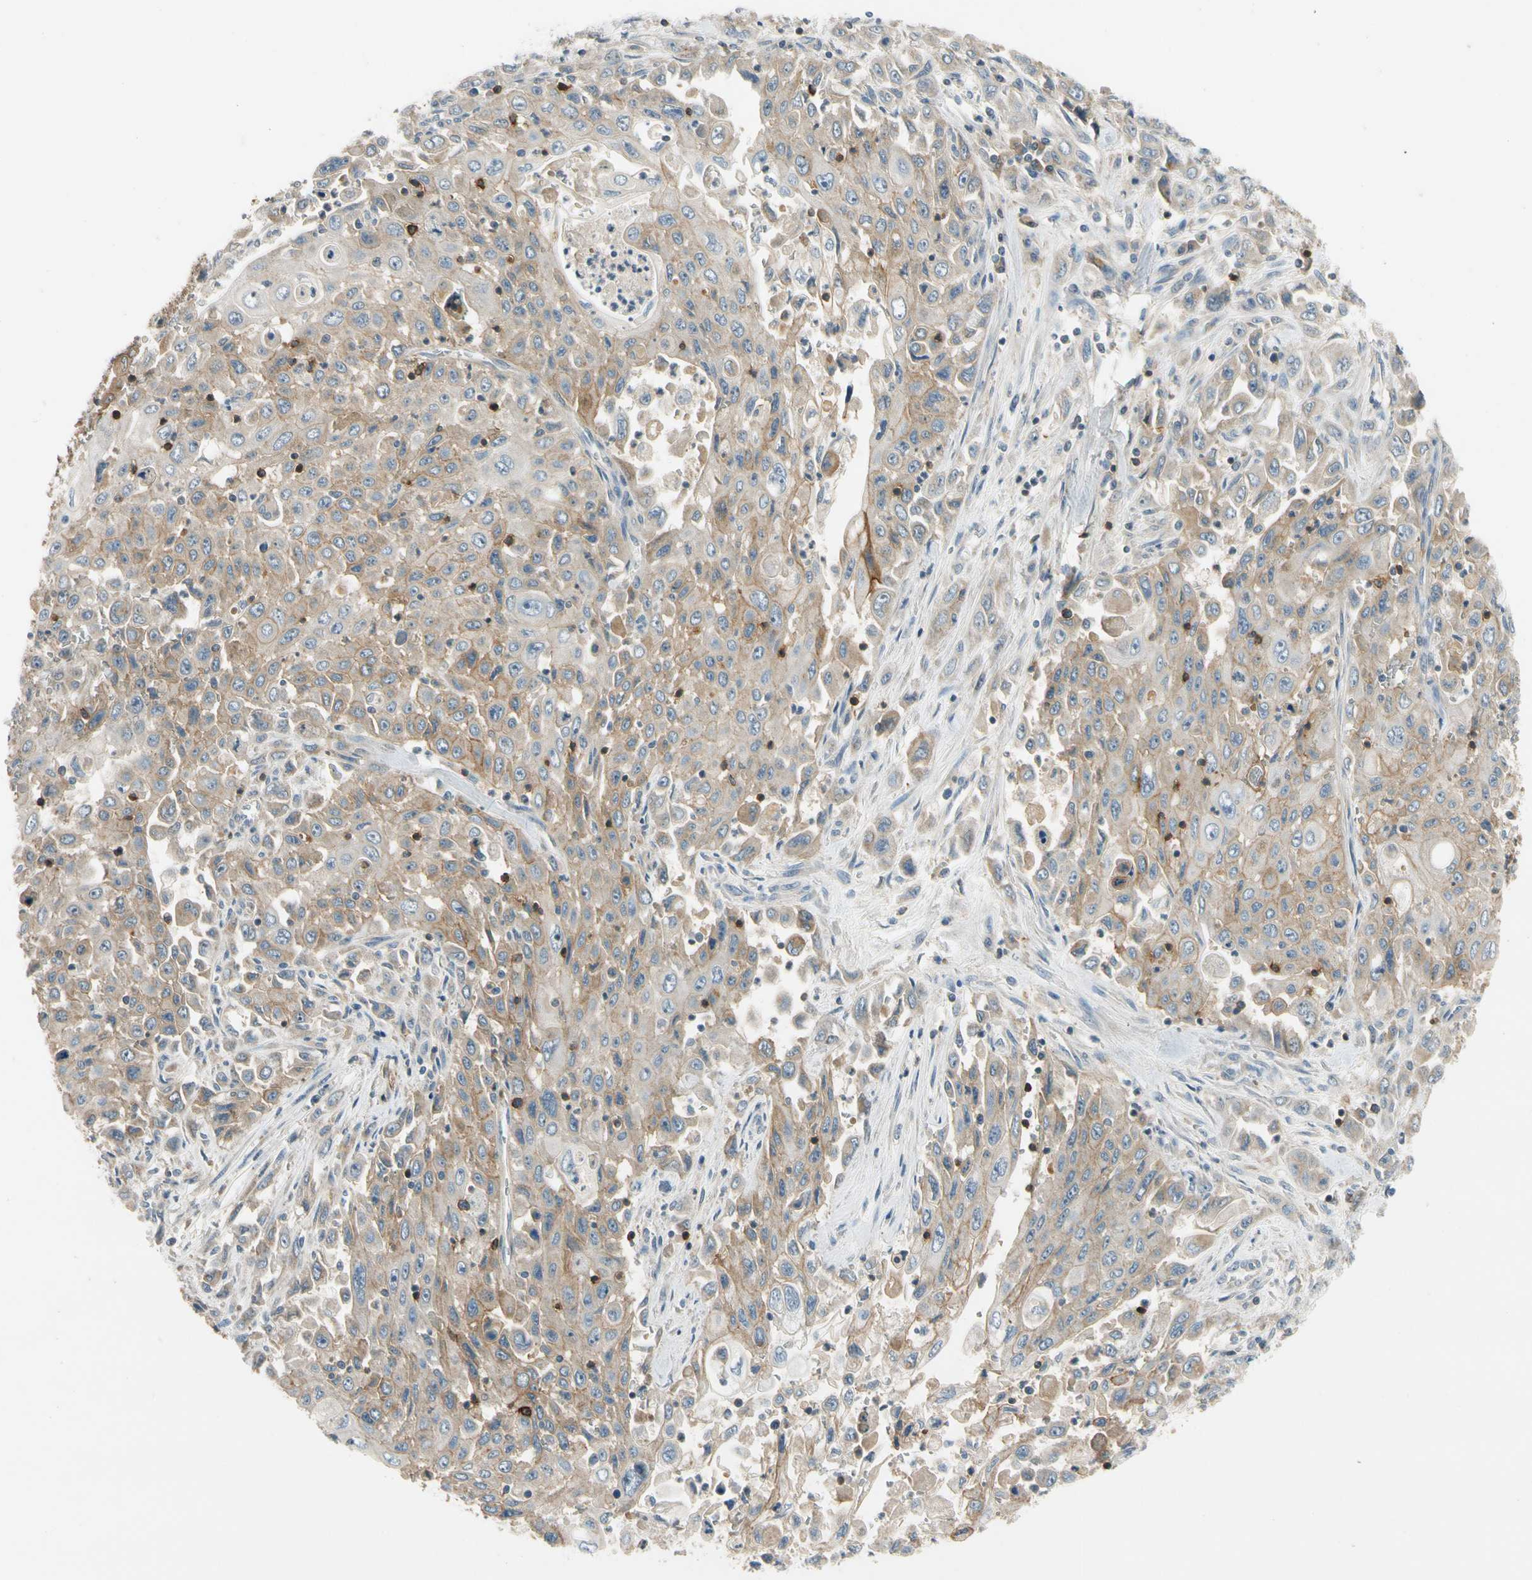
{"staining": {"intensity": "moderate", "quantity": "25%-75%", "location": "cytoplasmic/membranous"}, "tissue": "pancreatic cancer", "cell_type": "Tumor cells", "image_type": "cancer", "snomed": [{"axis": "morphology", "description": "Adenocarcinoma, NOS"}, {"axis": "topography", "description": "Pancreas"}], "caption": "Protein positivity by immunohistochemistry shows moderate cytoplasmic/membranous positivity in approximately 25%-75% of tumor cells in adenocarcinoma (pancreatic).", "gene": "MST1R", "patient": {"sex": "male", "age": 70}}